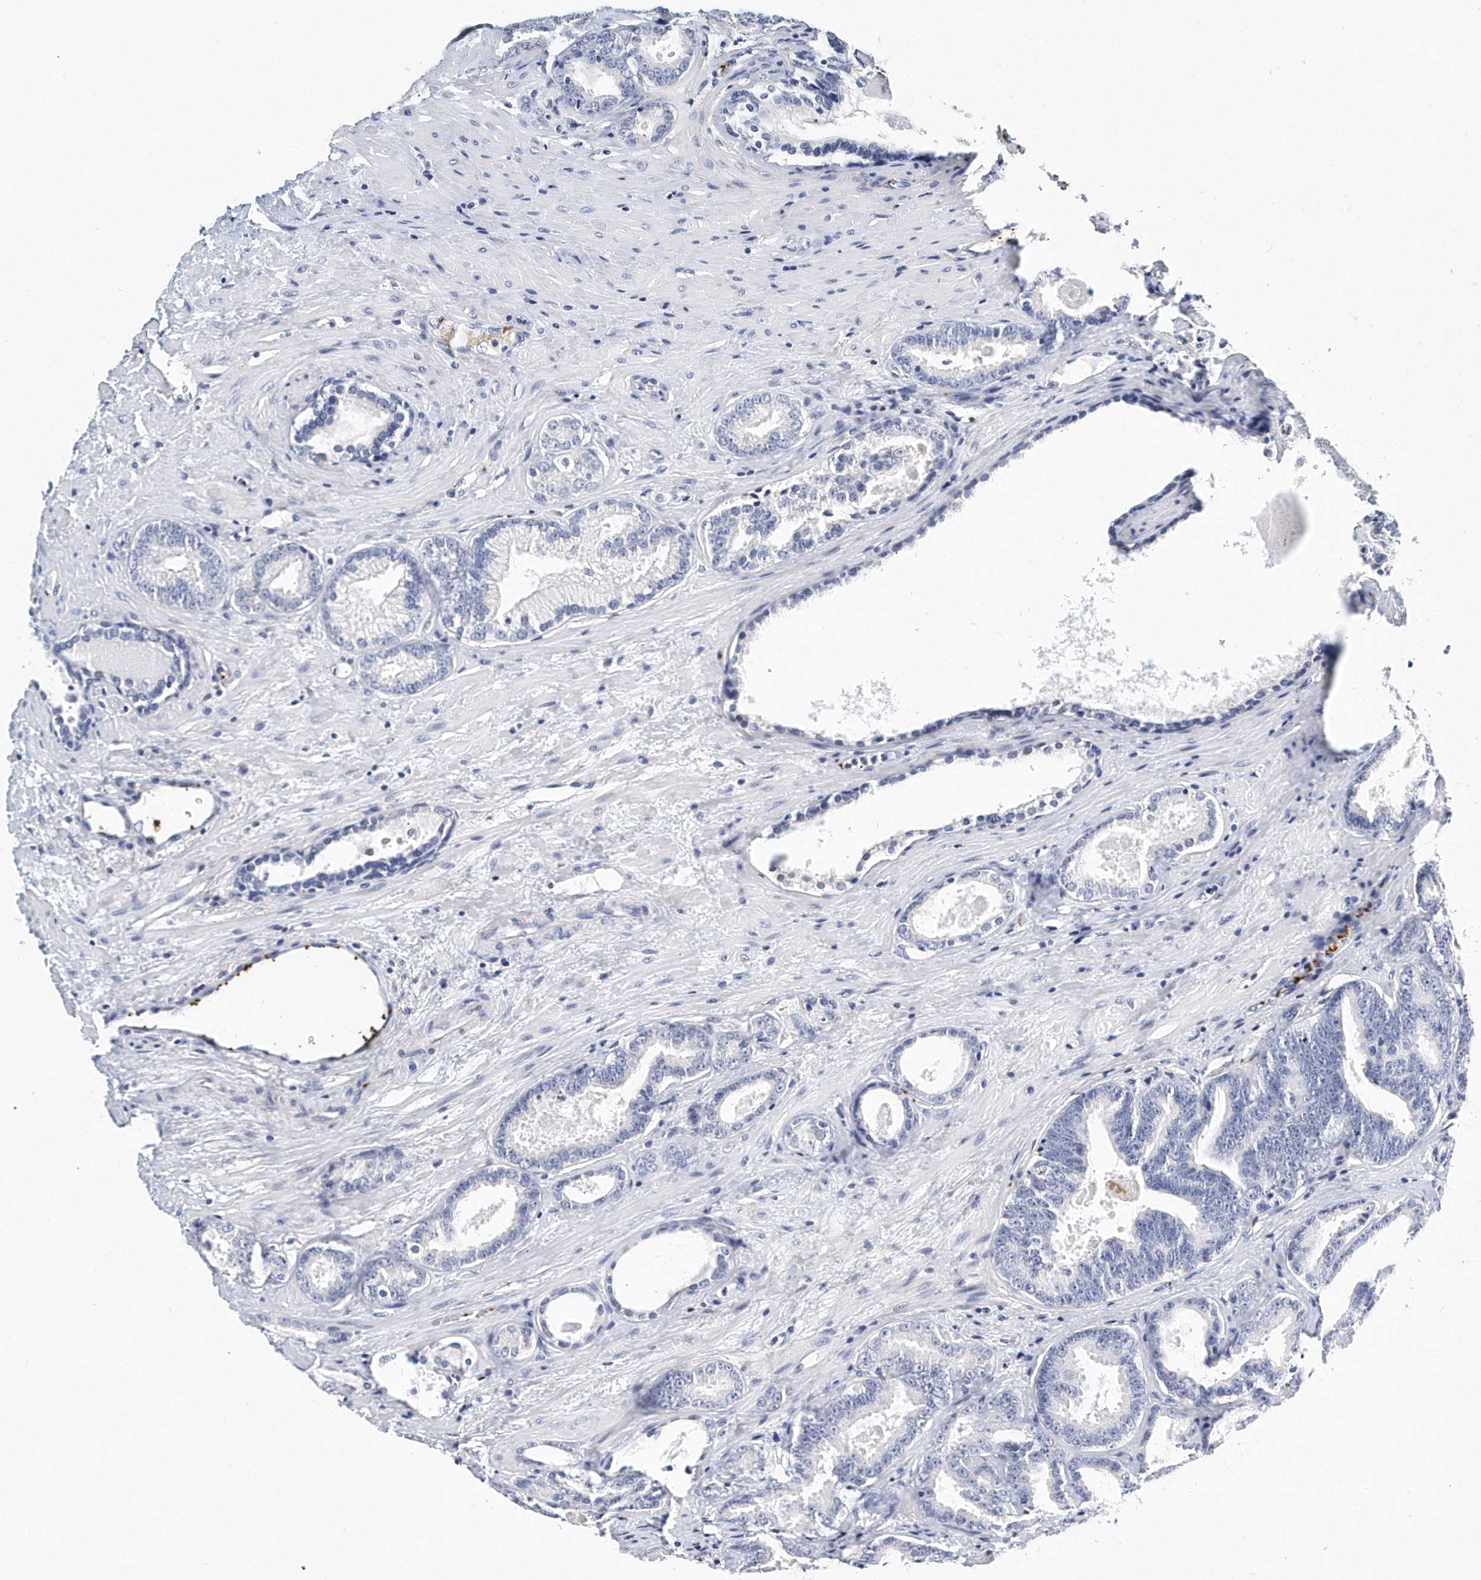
{"staining": {"intensity": "negative", "quantity": "none", "location": "none"}, "tissue": "prostate cancer", "cell_type": "Tumor cells", "image_type": "cancer", "snomed": [{"axis": "morphology", "description": "Adenocarcinoma, High grade"}, {"axis": "topography", "description": "Prostate"}], "caption": "Tumor cells show no significant protein staining in prostate cancer.", "gene": "ITGA2B", "patient": {"sex": "male", "age": 66}}